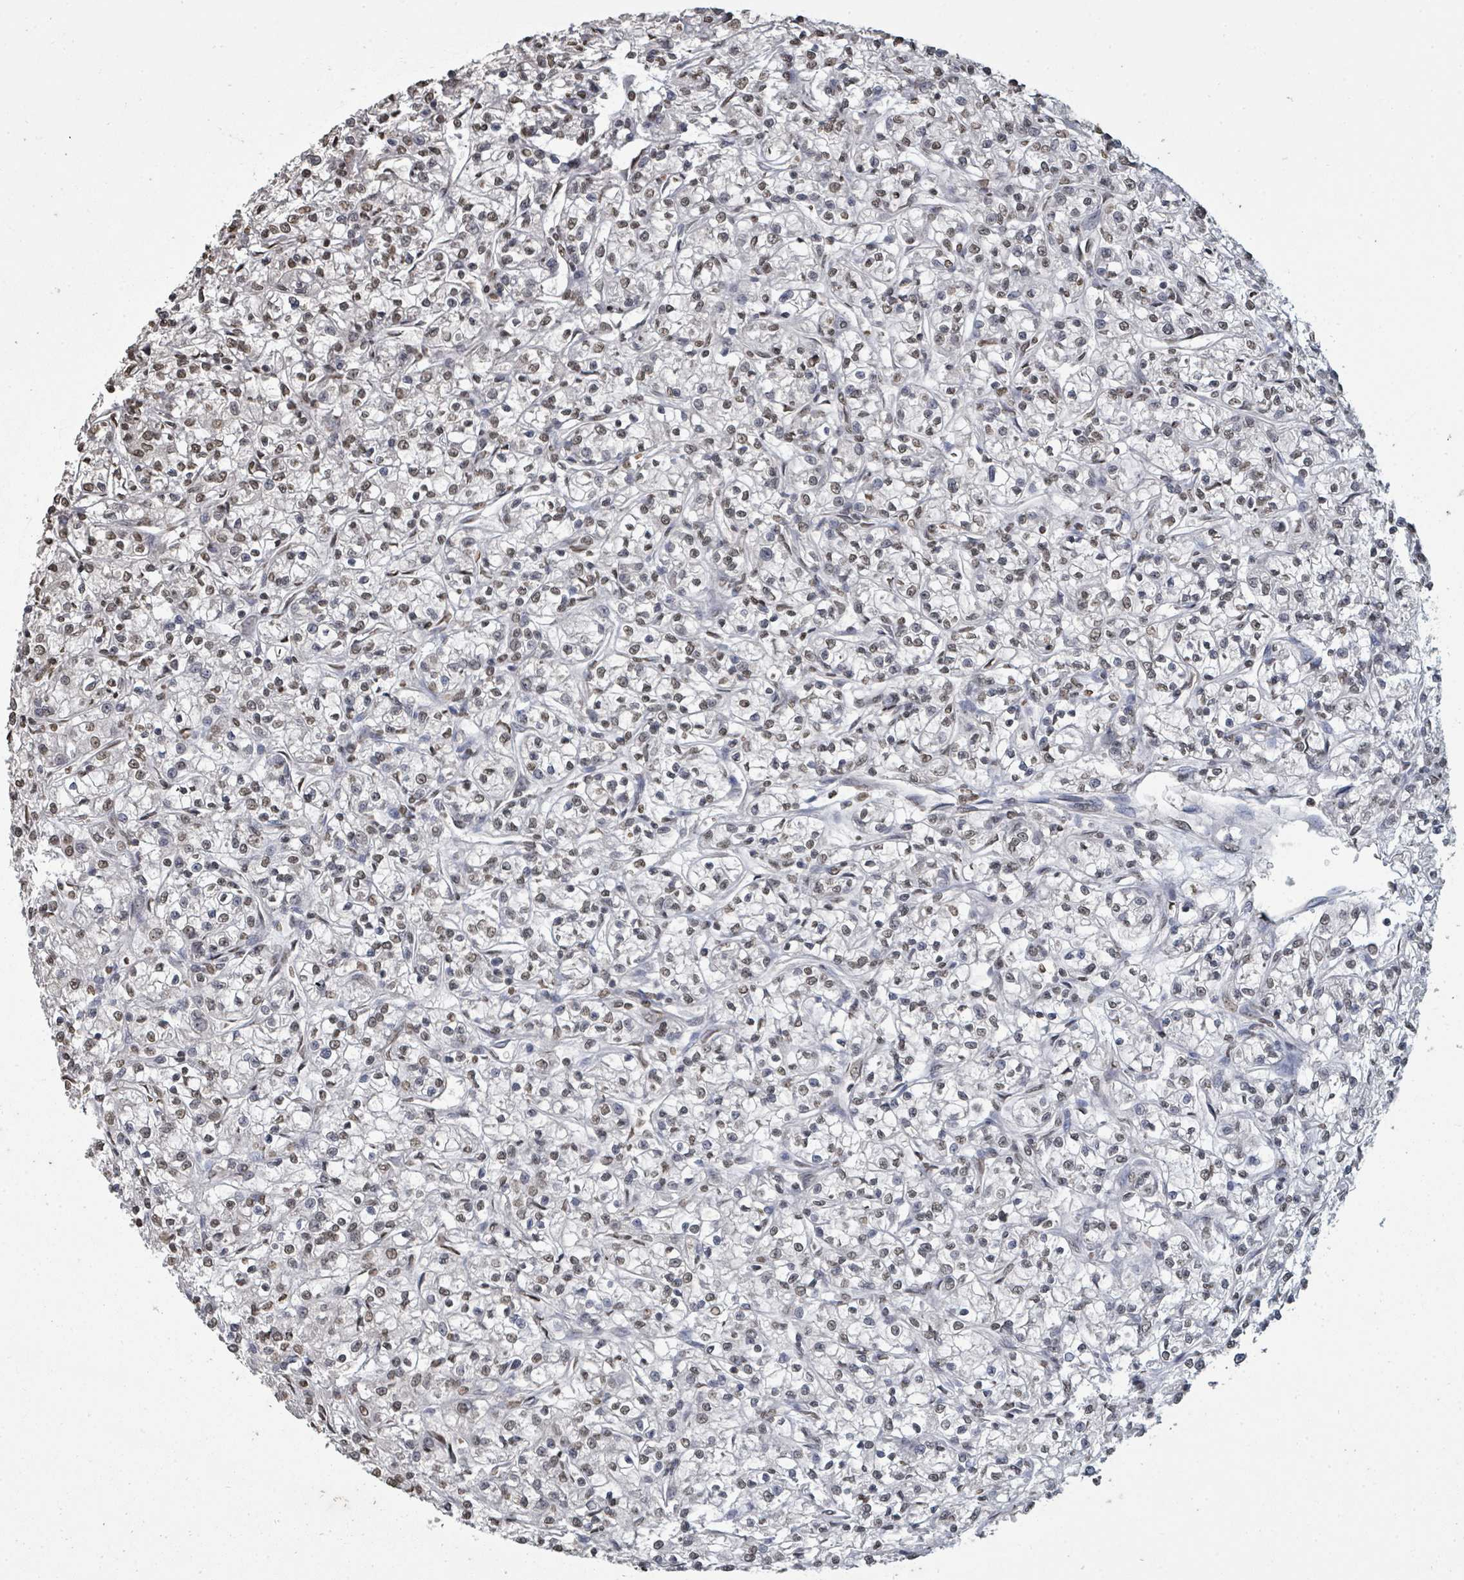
{"staining": {"intensity": "weak", "quantity": "<25%", "location": "nuclear"}, "tissue": "renal cancer", "cell_type": "Tumor cells", "image_type": "cancer", "snomed": [{"axis": "morphology", "description": "Adenocarcinoma, NOS"}, {"axis": "topography", "description": "Kidney"}], "caption": "The image displays no staining of tumor cells in renal cancer (adenocarcinoma). The staining was performed using DAB (3,3'-diaminobenzidine) to visualize the protein expression in brown, while the nuclei were stained in blue with hematoxylin (Magnification: 20x).", "gene": "MRPS12", "patient": {"sex": "female", "age": 59}}